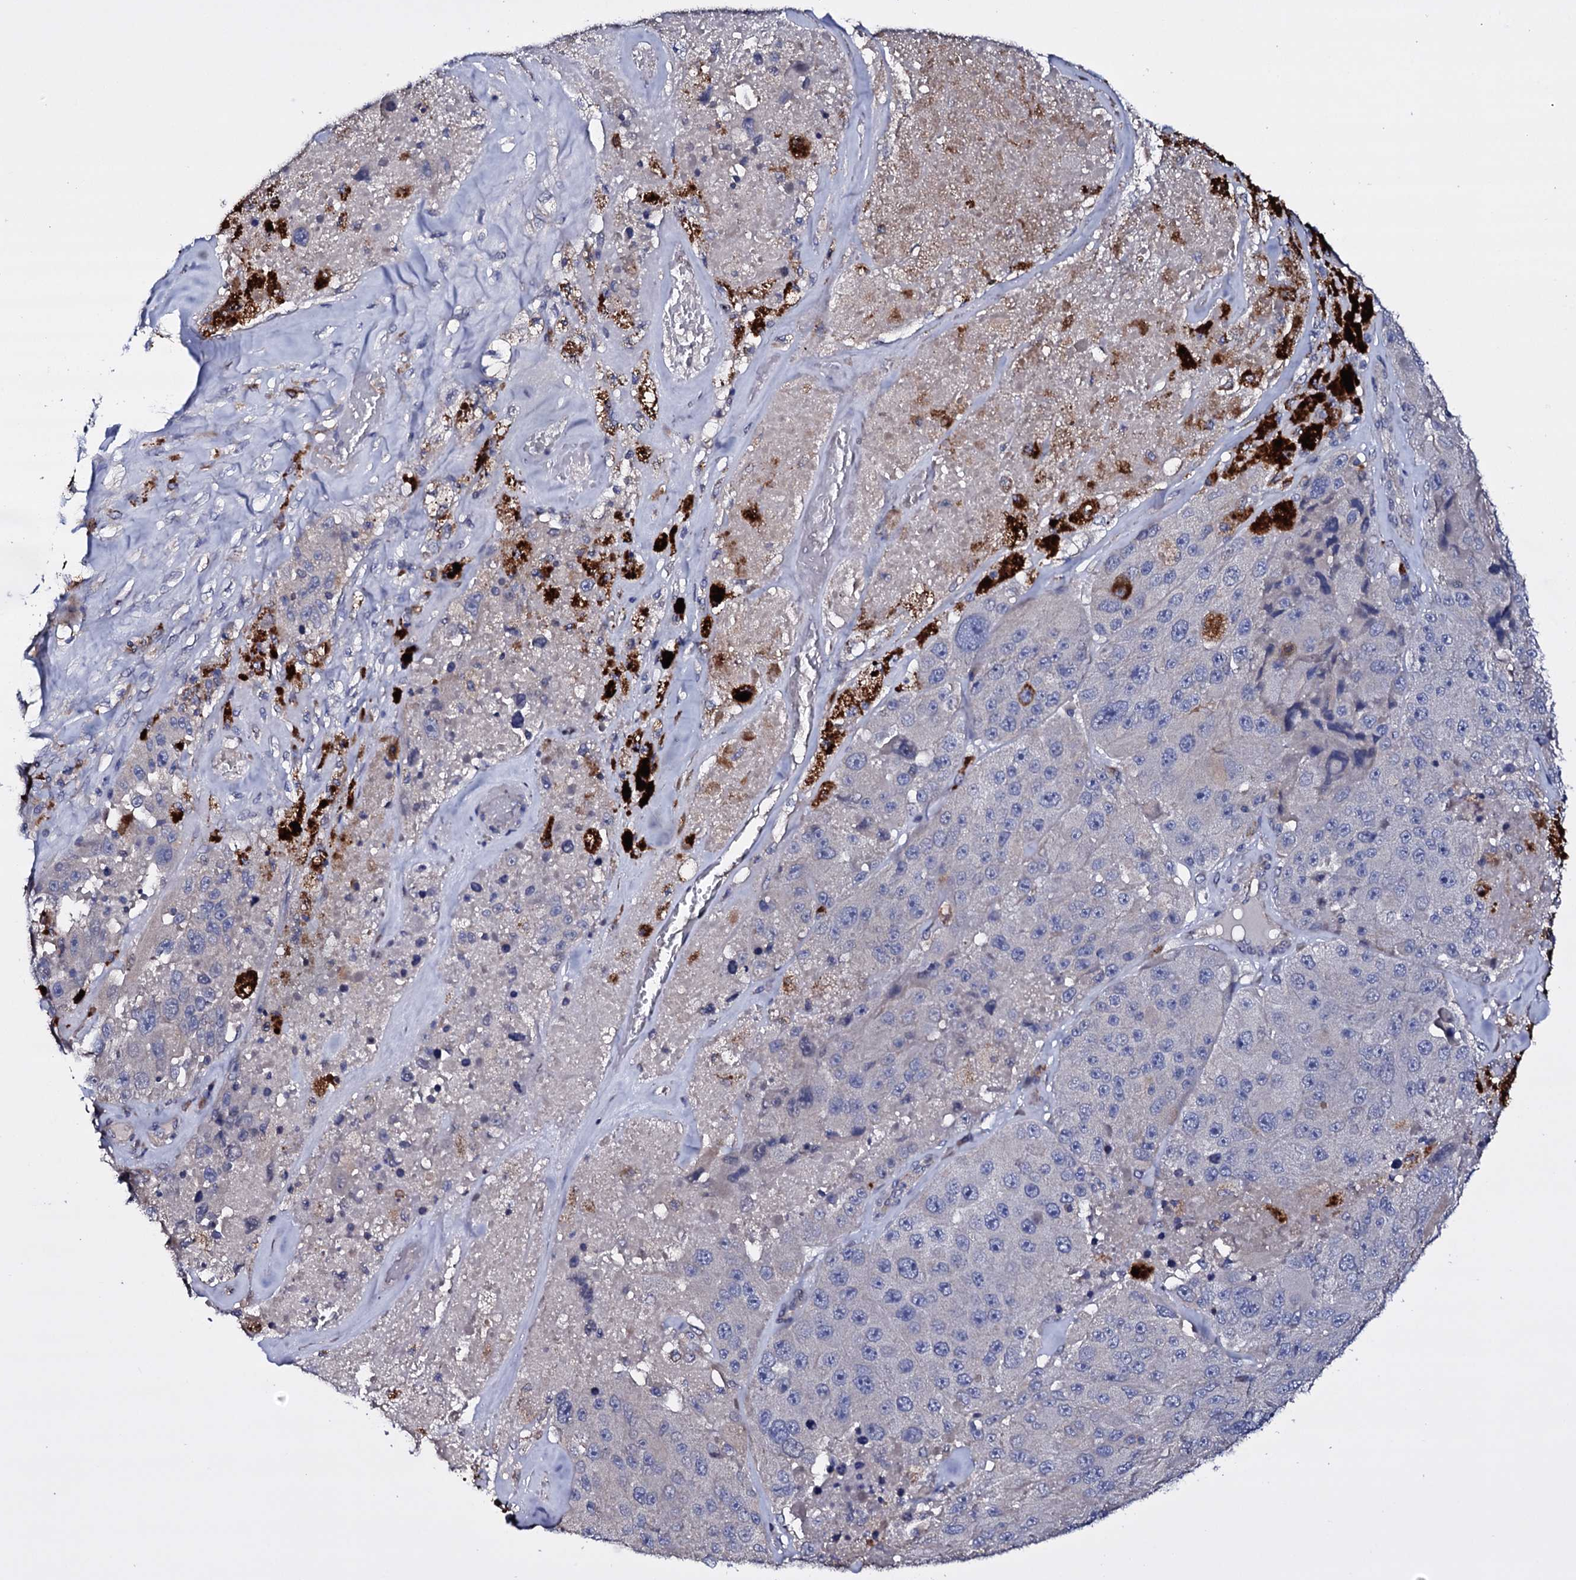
{"staining": {"intensity": "negative", "quantity": "none", "location": "none"}, "tissue": "melanoma", "cell_type": "Tumor cells", "image_type": "cancer", "snomed": [{"axis": "morphology", "description": "Malignant melanoma, Metastatic site"}, {"axis": "topography", "description": "Lymph node"}], "caption": "Immunohistochemistry micrograph of neoplastic tissue: human malignant melanoma (metastatic site) stained with DAB reveals no significant protein staining in tumor cells.", "gene": "BCL2L14", "patient": {"sex": "male", "age": 62}}